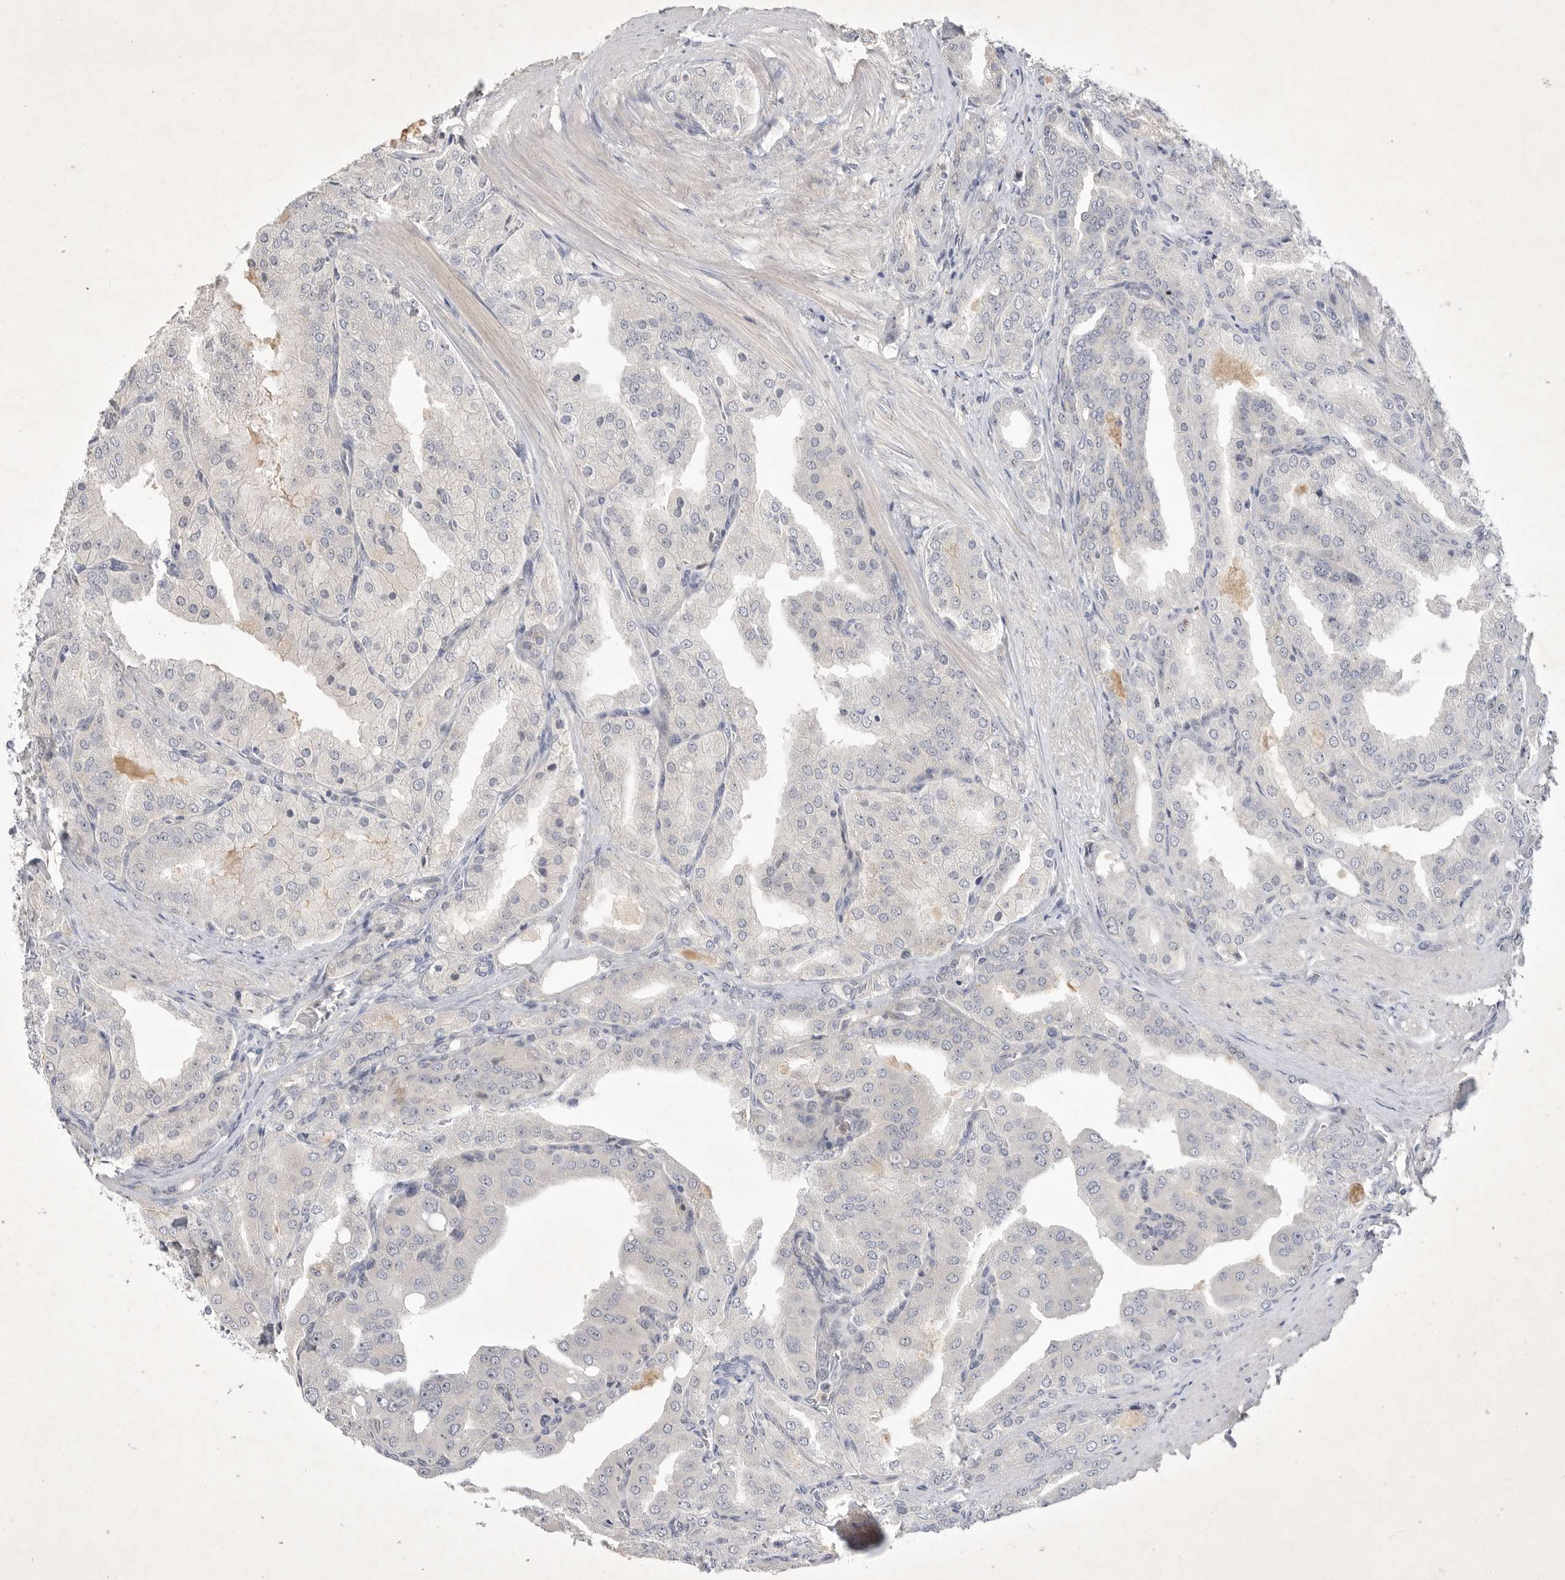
{"staining": {"intensity": "negative", "quantity": "none", "location": "none"}, "tissue": "prostate cancer", "cell_type": "Tumor cells", "image_type": "cancer", "snomed": [{"axis": "morphology", "description": "Adenocarcinoma, High grade"}, {"axis": "topography", "description": "Prostate"}], "caption": "Tumor cells are negative for protein expression in human high-grade adenocarcinoma (prostate).", "gene": "ITGAD", "patient": {"sex": "male", "age": 50}}